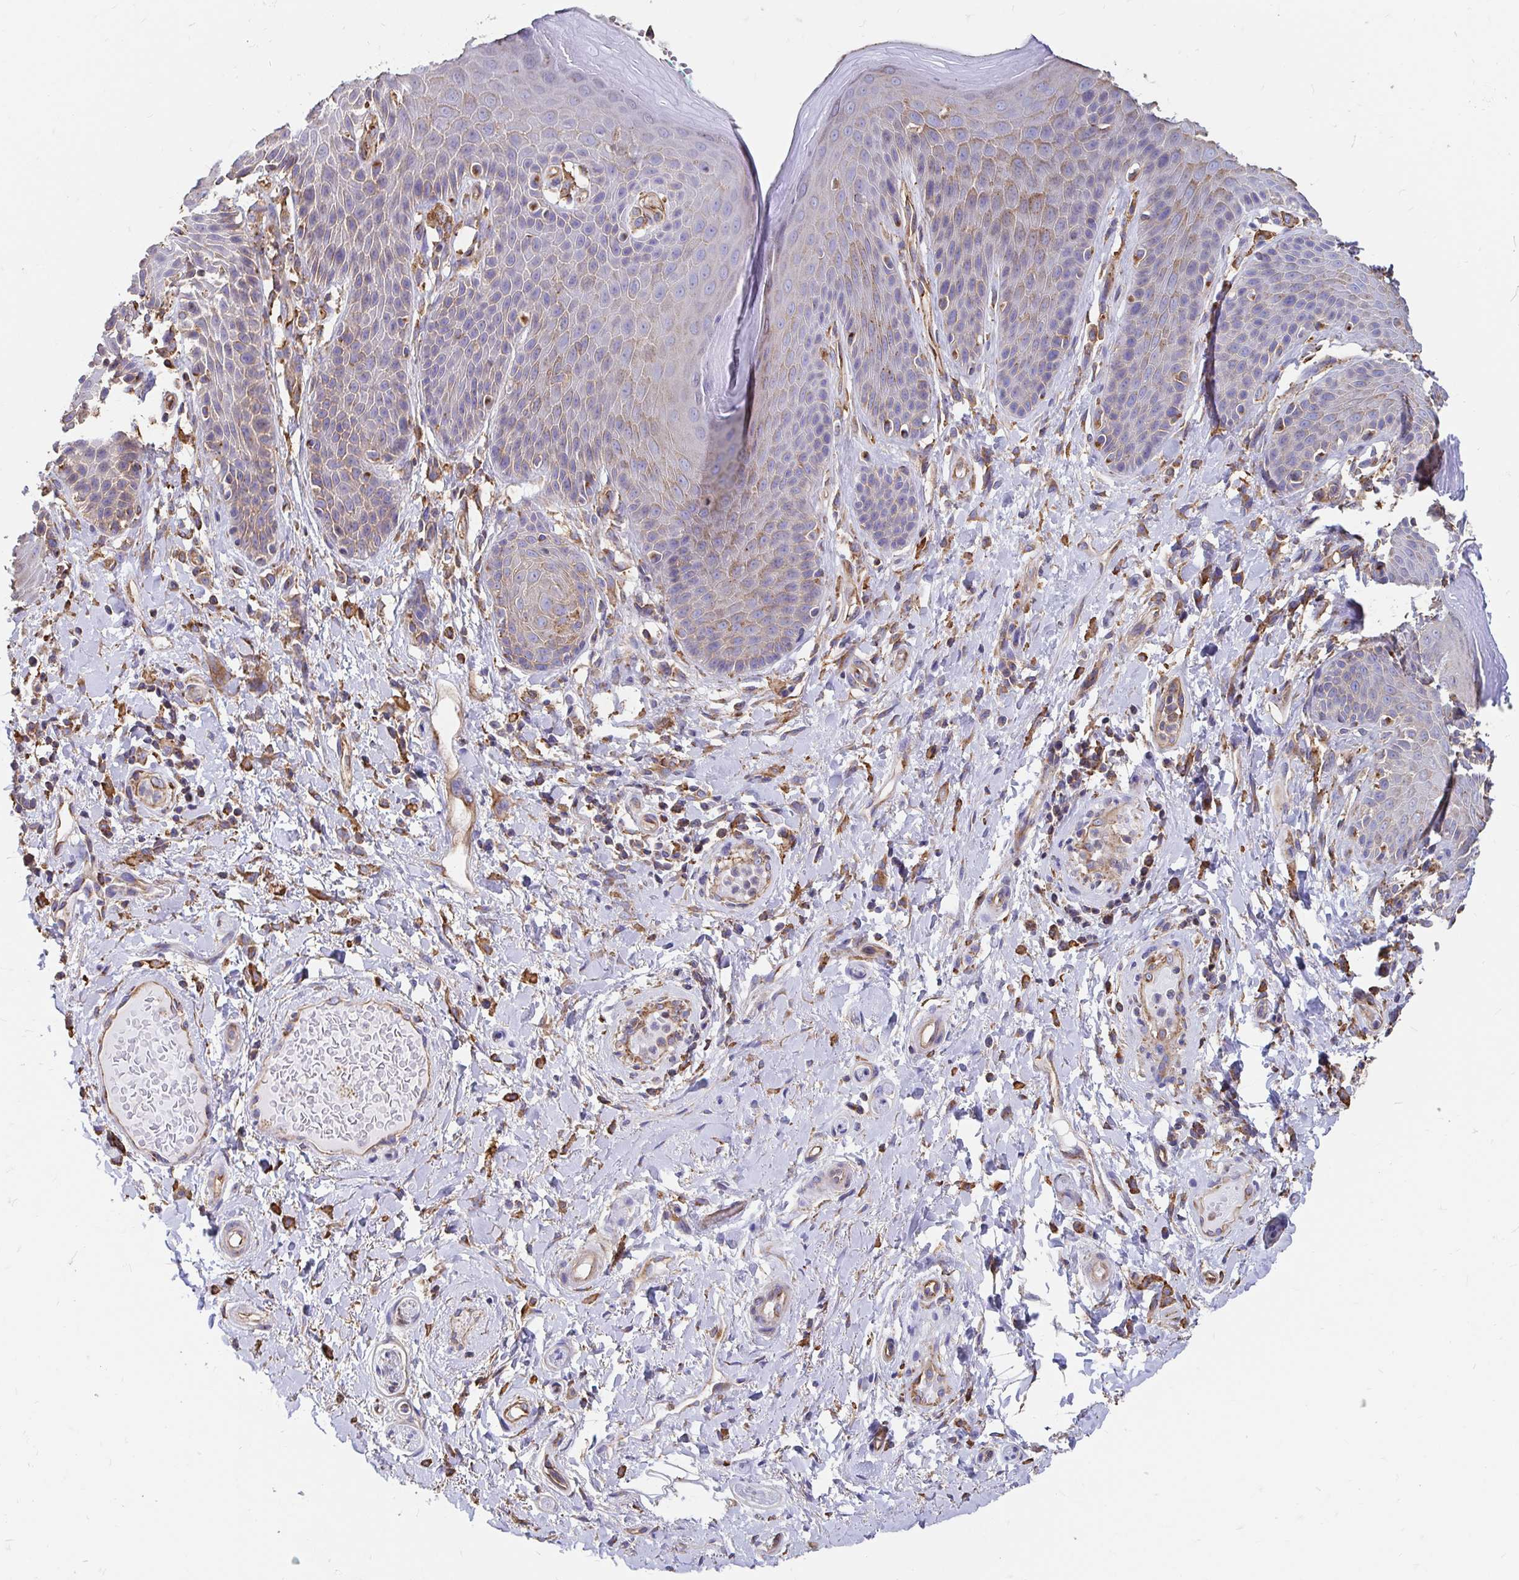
{"staining": {"intensity": "weak", "quantity": "25%-75%", "location": "cytoplasmic/membranous"}, "tissue": "skin", "cell_type": "Epidermal cells", "image_type": "normal", "snomed": [{"axis": "morphology", "description": "Normal tissue, NOS"}, {"axis": "topography", "description": "Anal"}, {"axis": "topography", "description": "Peripheral nerve tissue"}], "caption": "Brown immunohistochemical staining in unremarkable skin displays weak cytoplasmic/membranous positivity in about 25%-75% of epidermal cells.", "gene": "CLTC", "patient": {"sex": "male", "age": 51}}